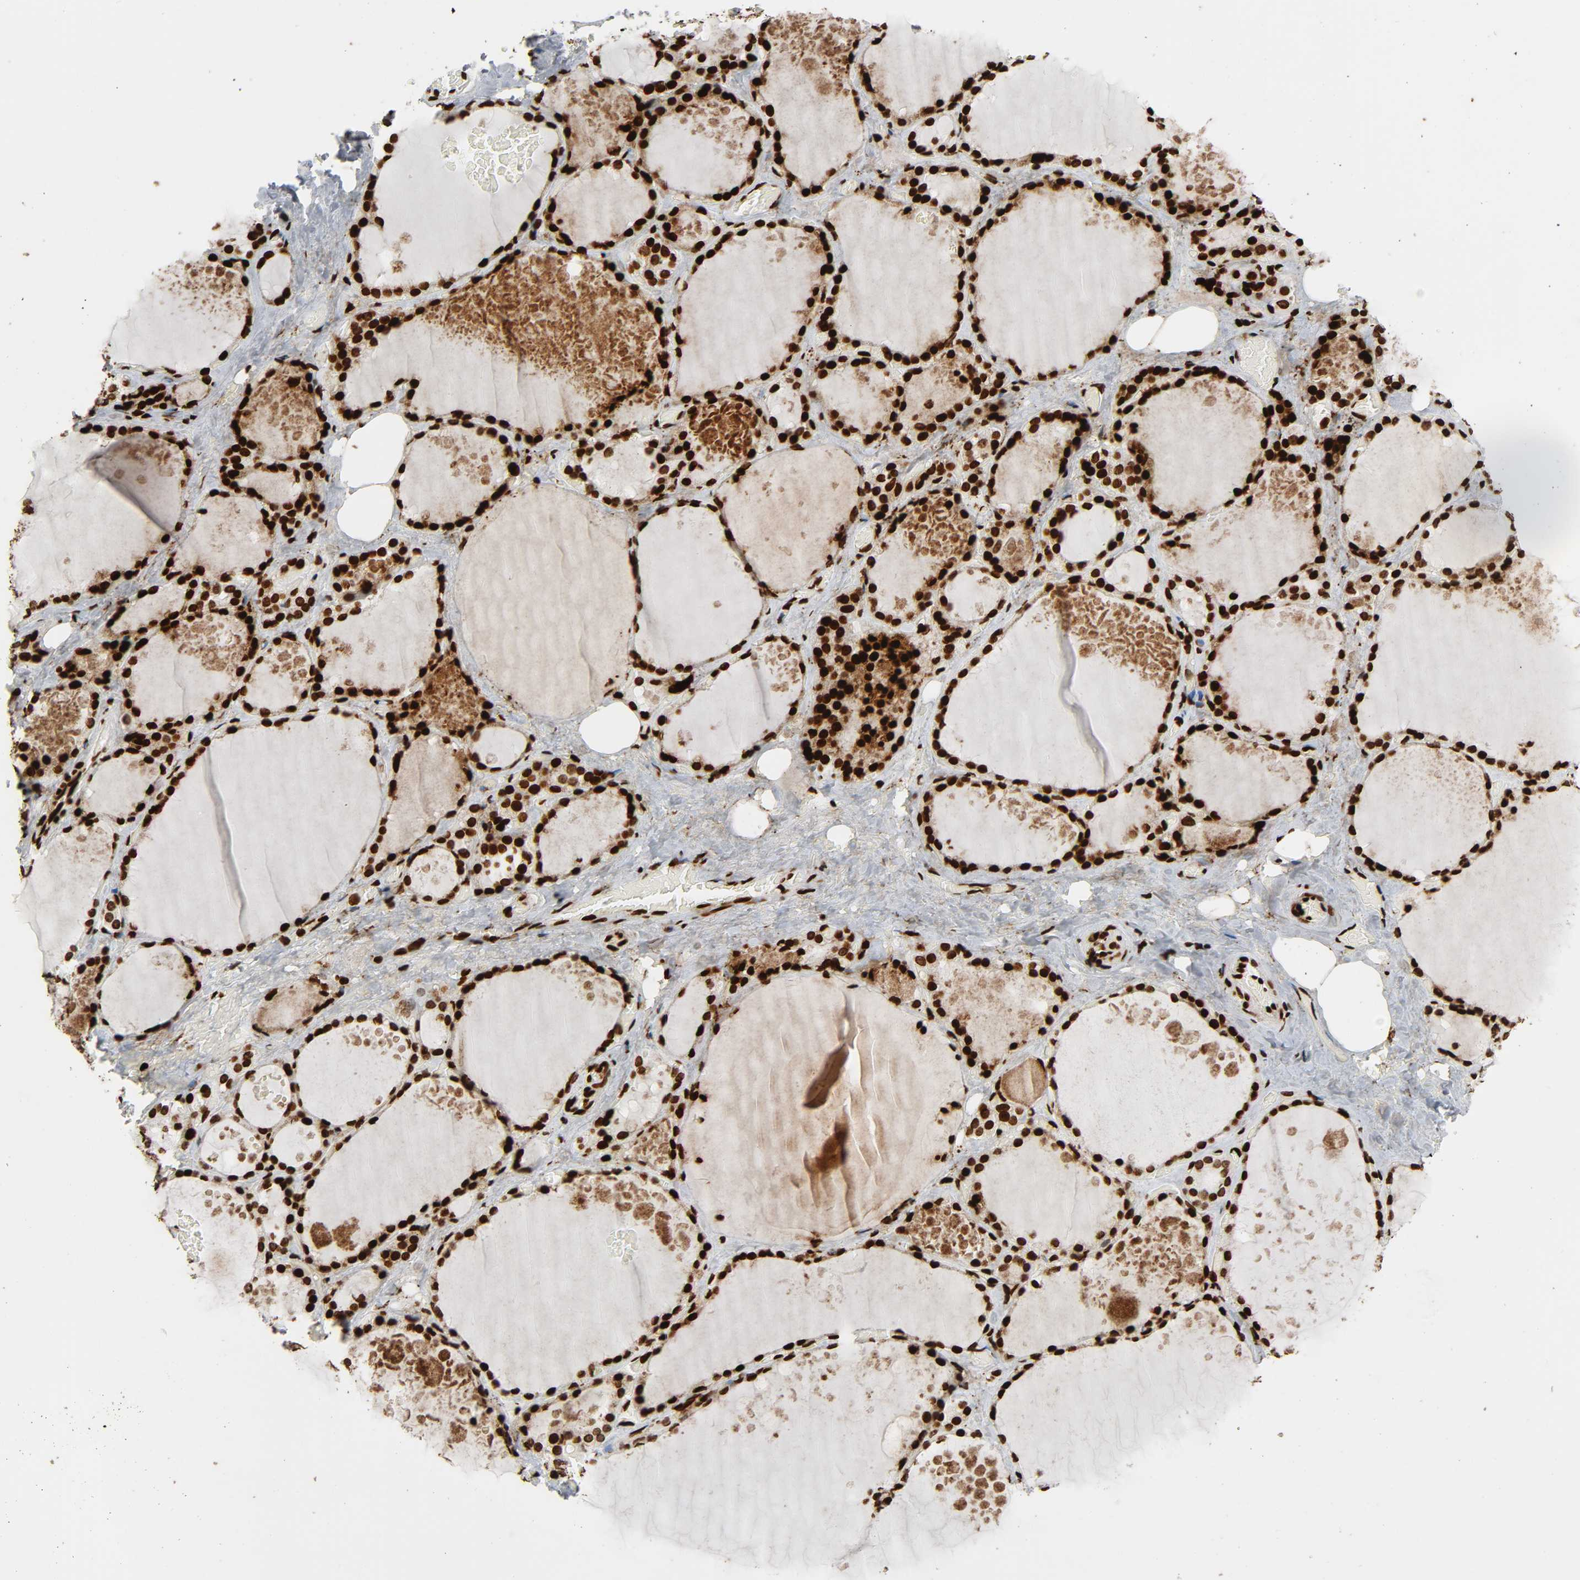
{"staining": {"intensity": "strong", "quantity": ">75%", "location": "nuclear"}, "tissue": "thyroid gland", "cell_type": "Glandular cells", "image_type": "normal", "snomed": [{"axis": "morphology", "description": "Normal tissue, NOS"}, {"axis": "topography", "description": "Thyroid gland"}], "caption": "An IHC photomicrograph of normal tissue is shown. Protein staining in brown highlights strong nuclear positivity in thyroid gland within glandular cells.", "gene": "RXRA", "patient": {"sex": "male", "age": 61}}